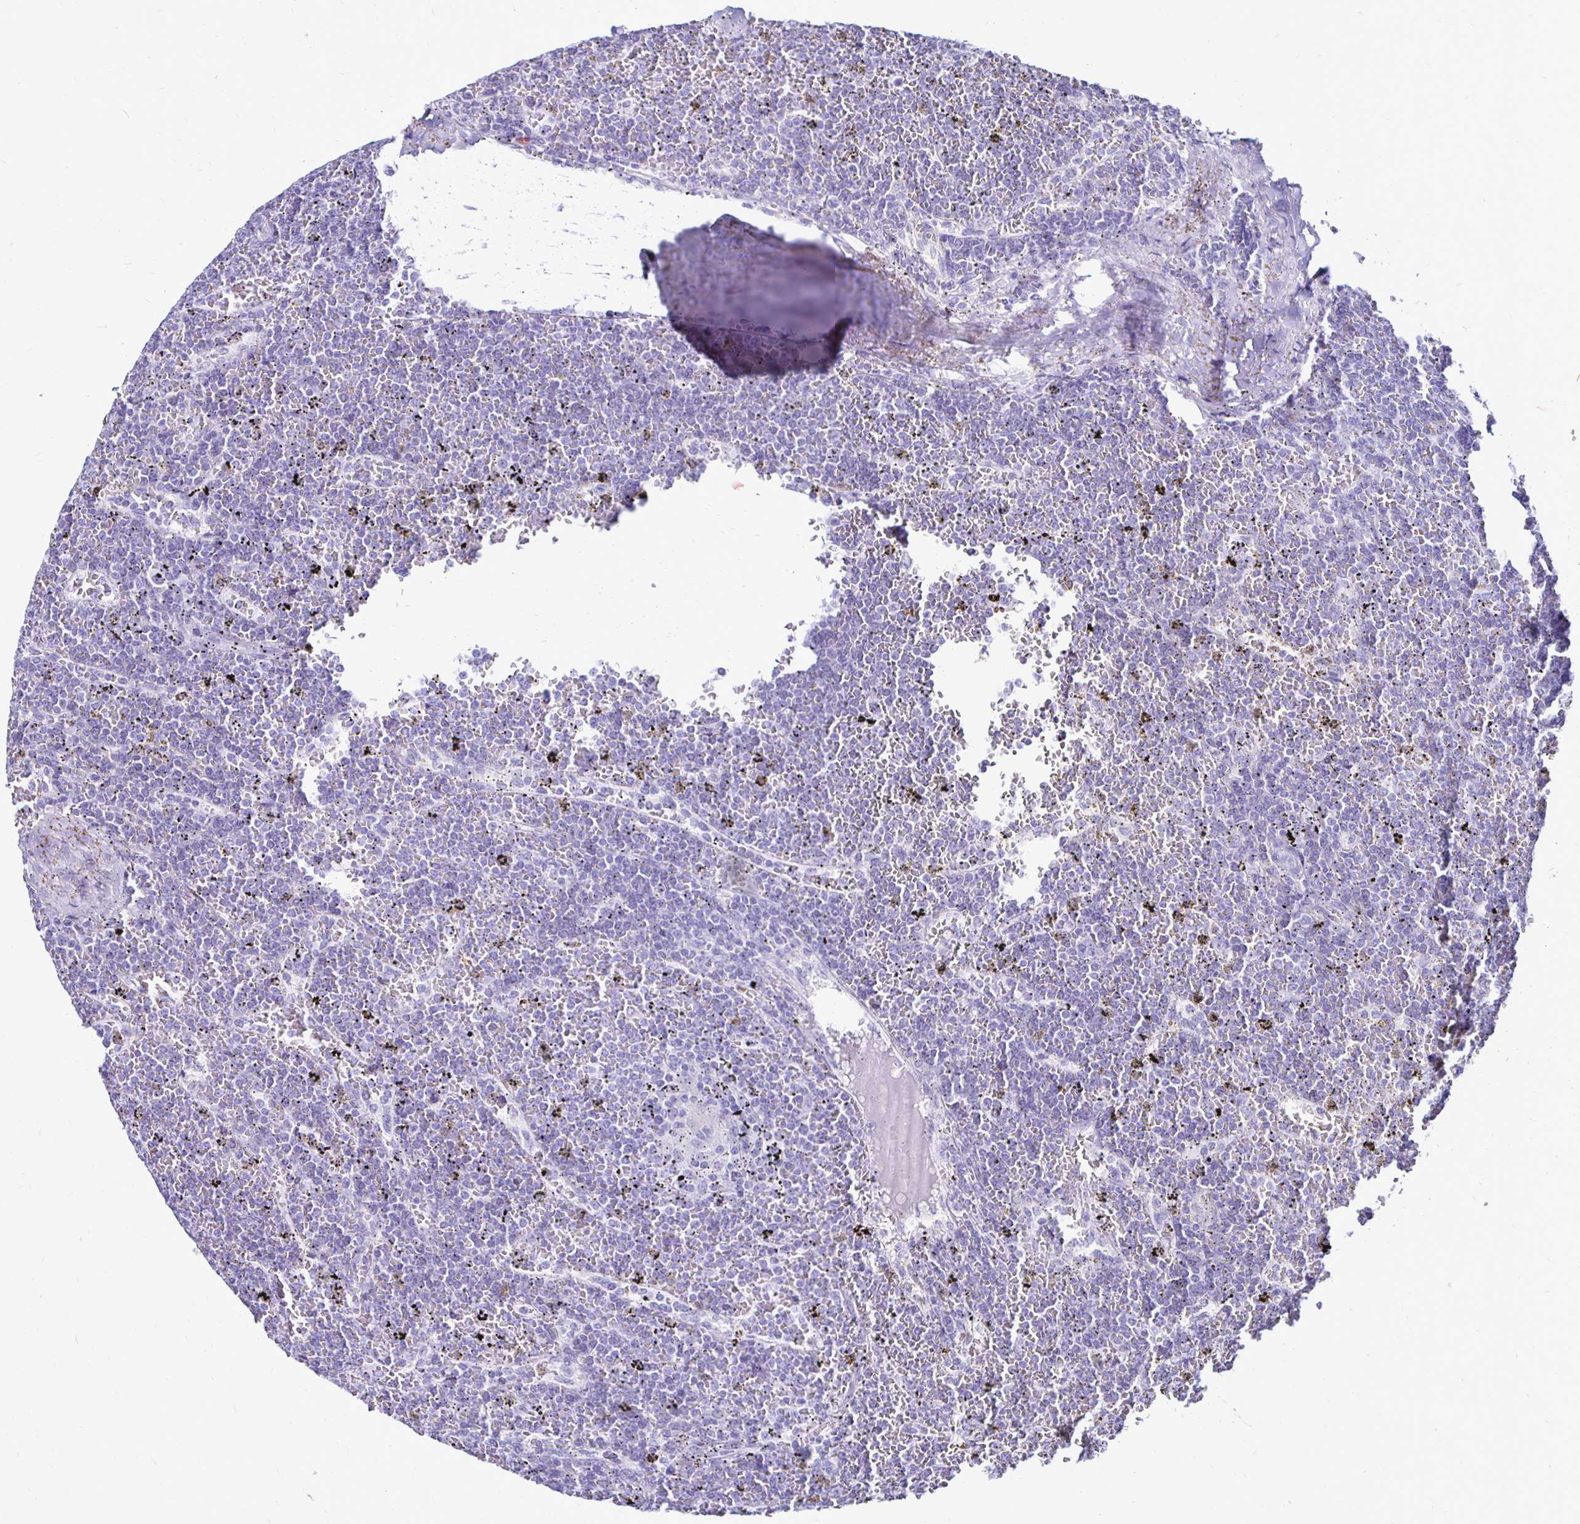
{"staining": {"intensity": "negative", "quantity": "none", "location": "none"}, "tissue": "lymphoma", "cell_type": "Tumor cells", "image_type": "cancer", "snomed": [{"axis": "morphology", "description": "Malignant lymphoma, non-Hodgkin's type, Low grade"}, {"axis": "topography", "description": "Spleen"}], "caption": "Immunohistochemical staining of lymphoma displays no significant staining in tumor cells.", "gene": "CST5", "patient": {"sex": "female", "age": 19}}